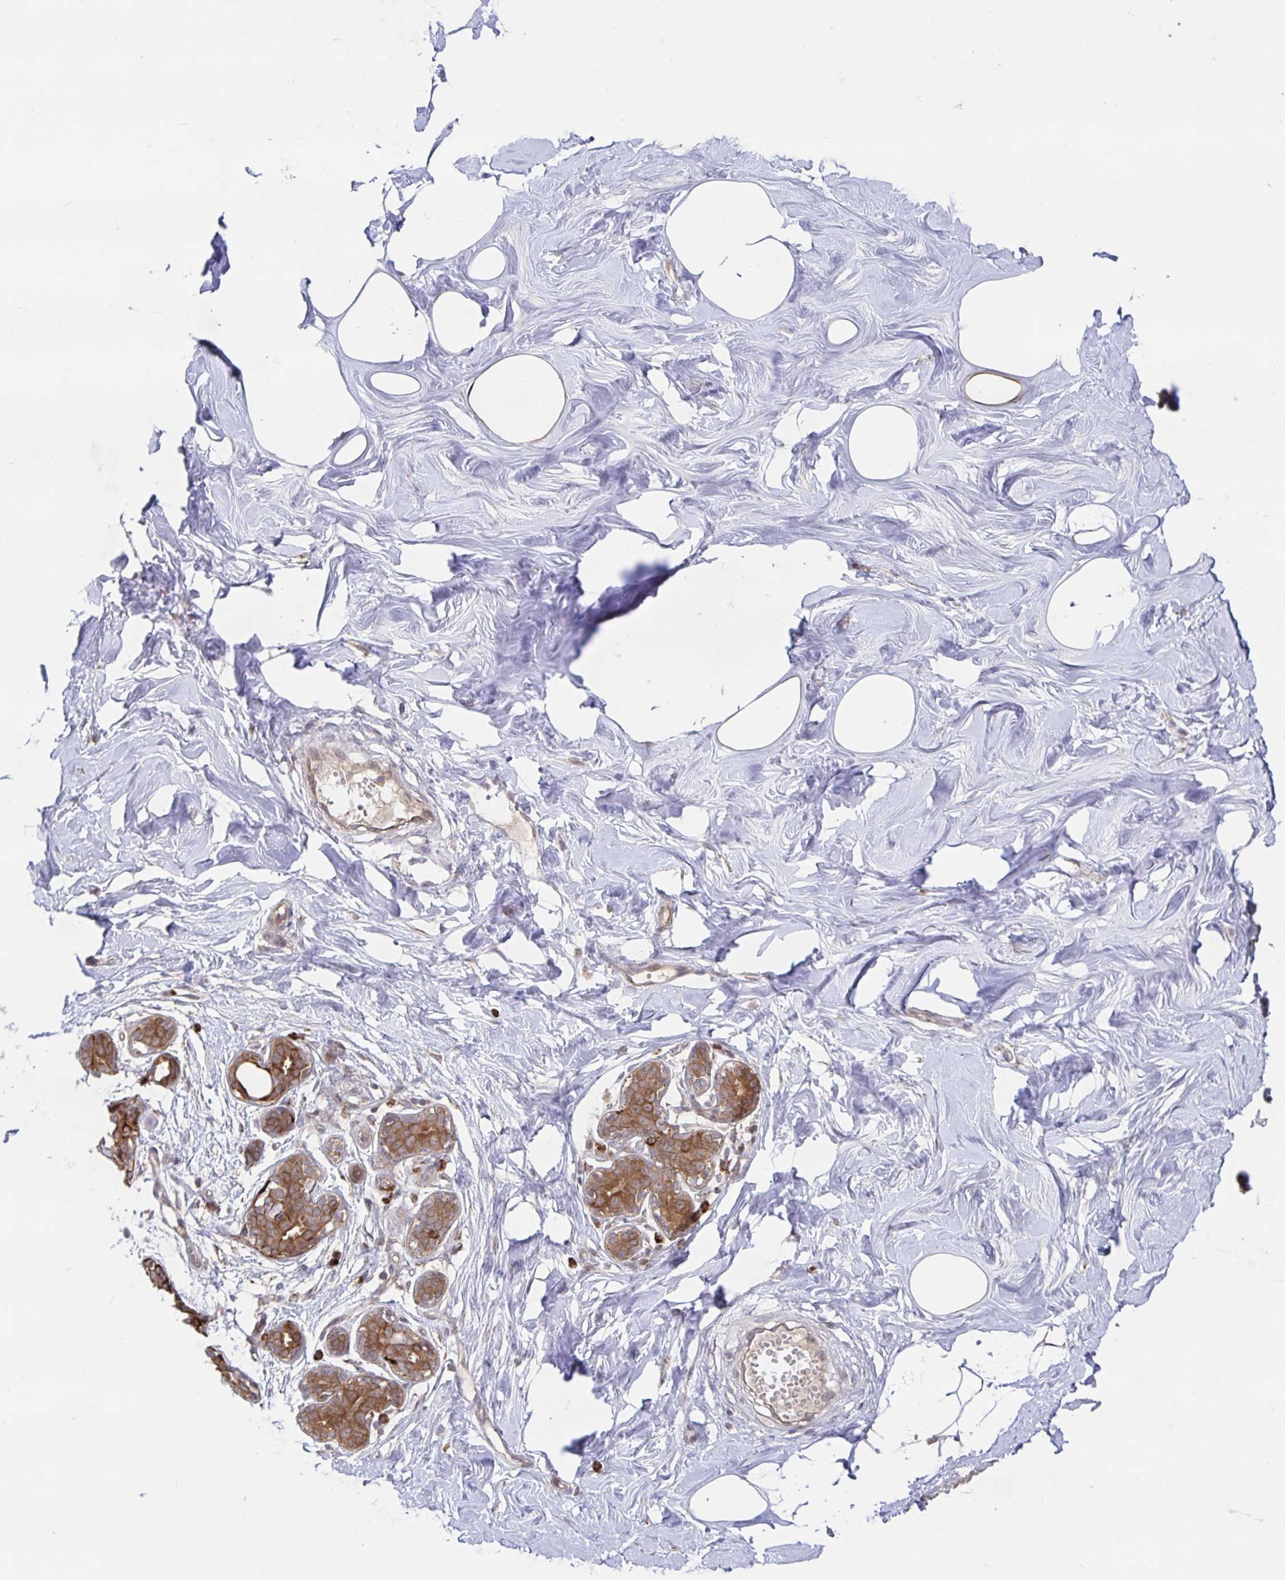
{"staining": {"intensity": "negative", "quantity": "none", "location": "none"}, "tissue": "breast", "cell_type": "Adipocytes", "image_type": "normal", "snomed": [{"axis": "morphology", "description": "Normal tissue, NOS"}, {"axis": "topography", "description": "Breast"}], "caption": "Adipocytes show no significant protein staining in unremarkable breast. The staining was performed using DAB (3,3'-diaminobenzidine) to visualize the protein expression in brown, while the nuclei were stained in blue with hematoxylin (Magnification: 20x).", "gene": "AACS", "patient": {"sex": "female", "age": 27}}